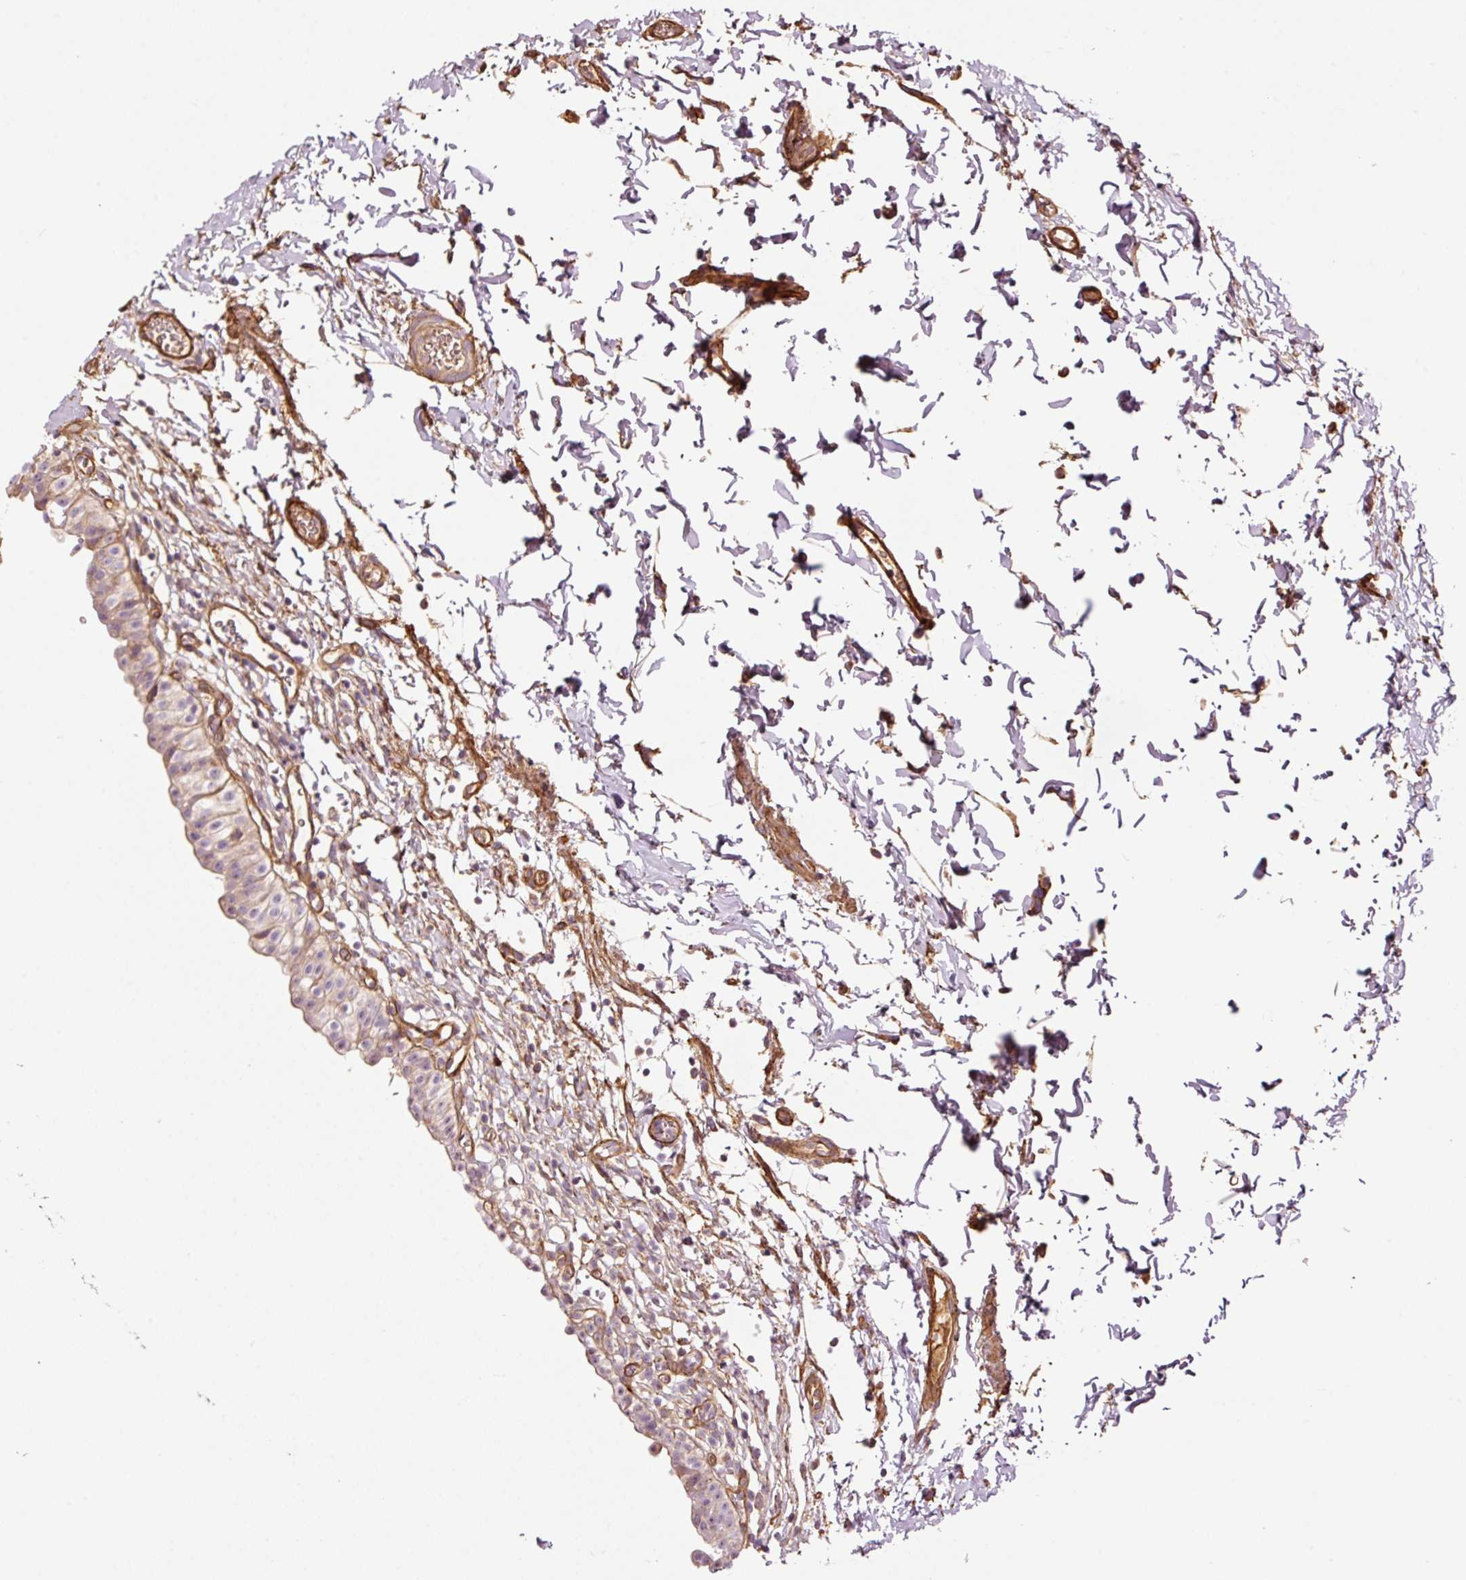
{"staining": {"intensity": "negative", "quantity": "none", "location": "none"}, "tissue": "urinary bladder", "cell_type": "Urothelial cells", "image_type": "normal", "snomed": [{"axis": "morphology", "description": "Normal tissue, NOS"}, {"axis": "topography", "description": "Urinary bladder"}, {"axis": "topography", "description": "Peripheral nerve tissue"}], "caption": "IHC histopathology image of benign human urinary bladder stained for a protein (brown), which demonstrates no staining in urothelial cells.", "gene": "NID2", "patient": {"sex": "male", "age": 55}}